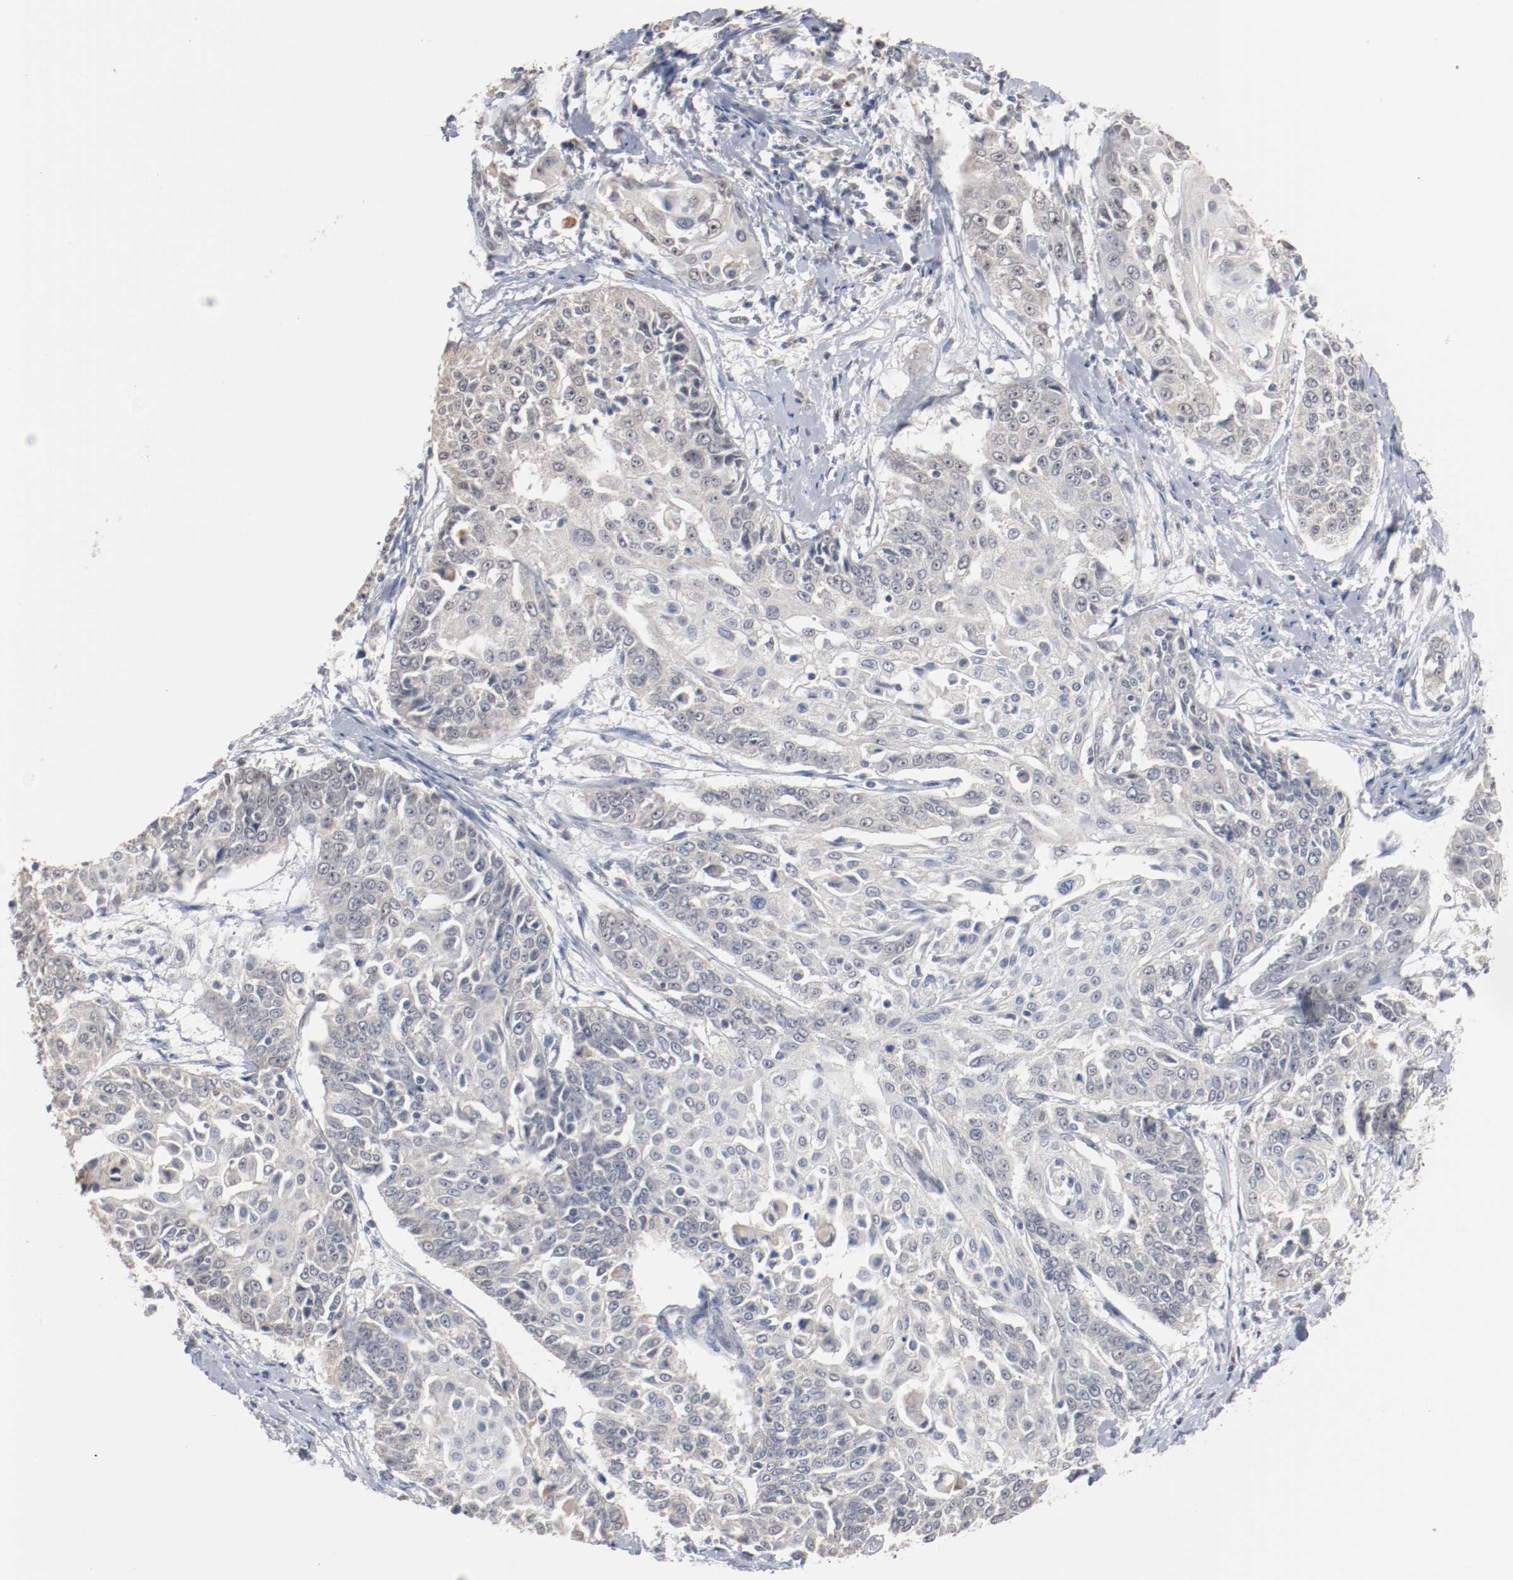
{"staining": {"intensity": "negative", "quantity": "none", "location": "none"}, "tissue": "cervical cancer", "cell_type": "Tumor cells", "image_type": "cancer", "snomed": [{"axis": "morphology", "description": "Squamous cell carcinoma, NOS"}, {"axis": "topography", "description": "Cervix"}], "caption": "Tumor cells are negative for protein expression in human cervical cancer. Nuclei are stained in blue.", "gene": "ERICH1", "patient": {"sex": "female", "age": 64}}